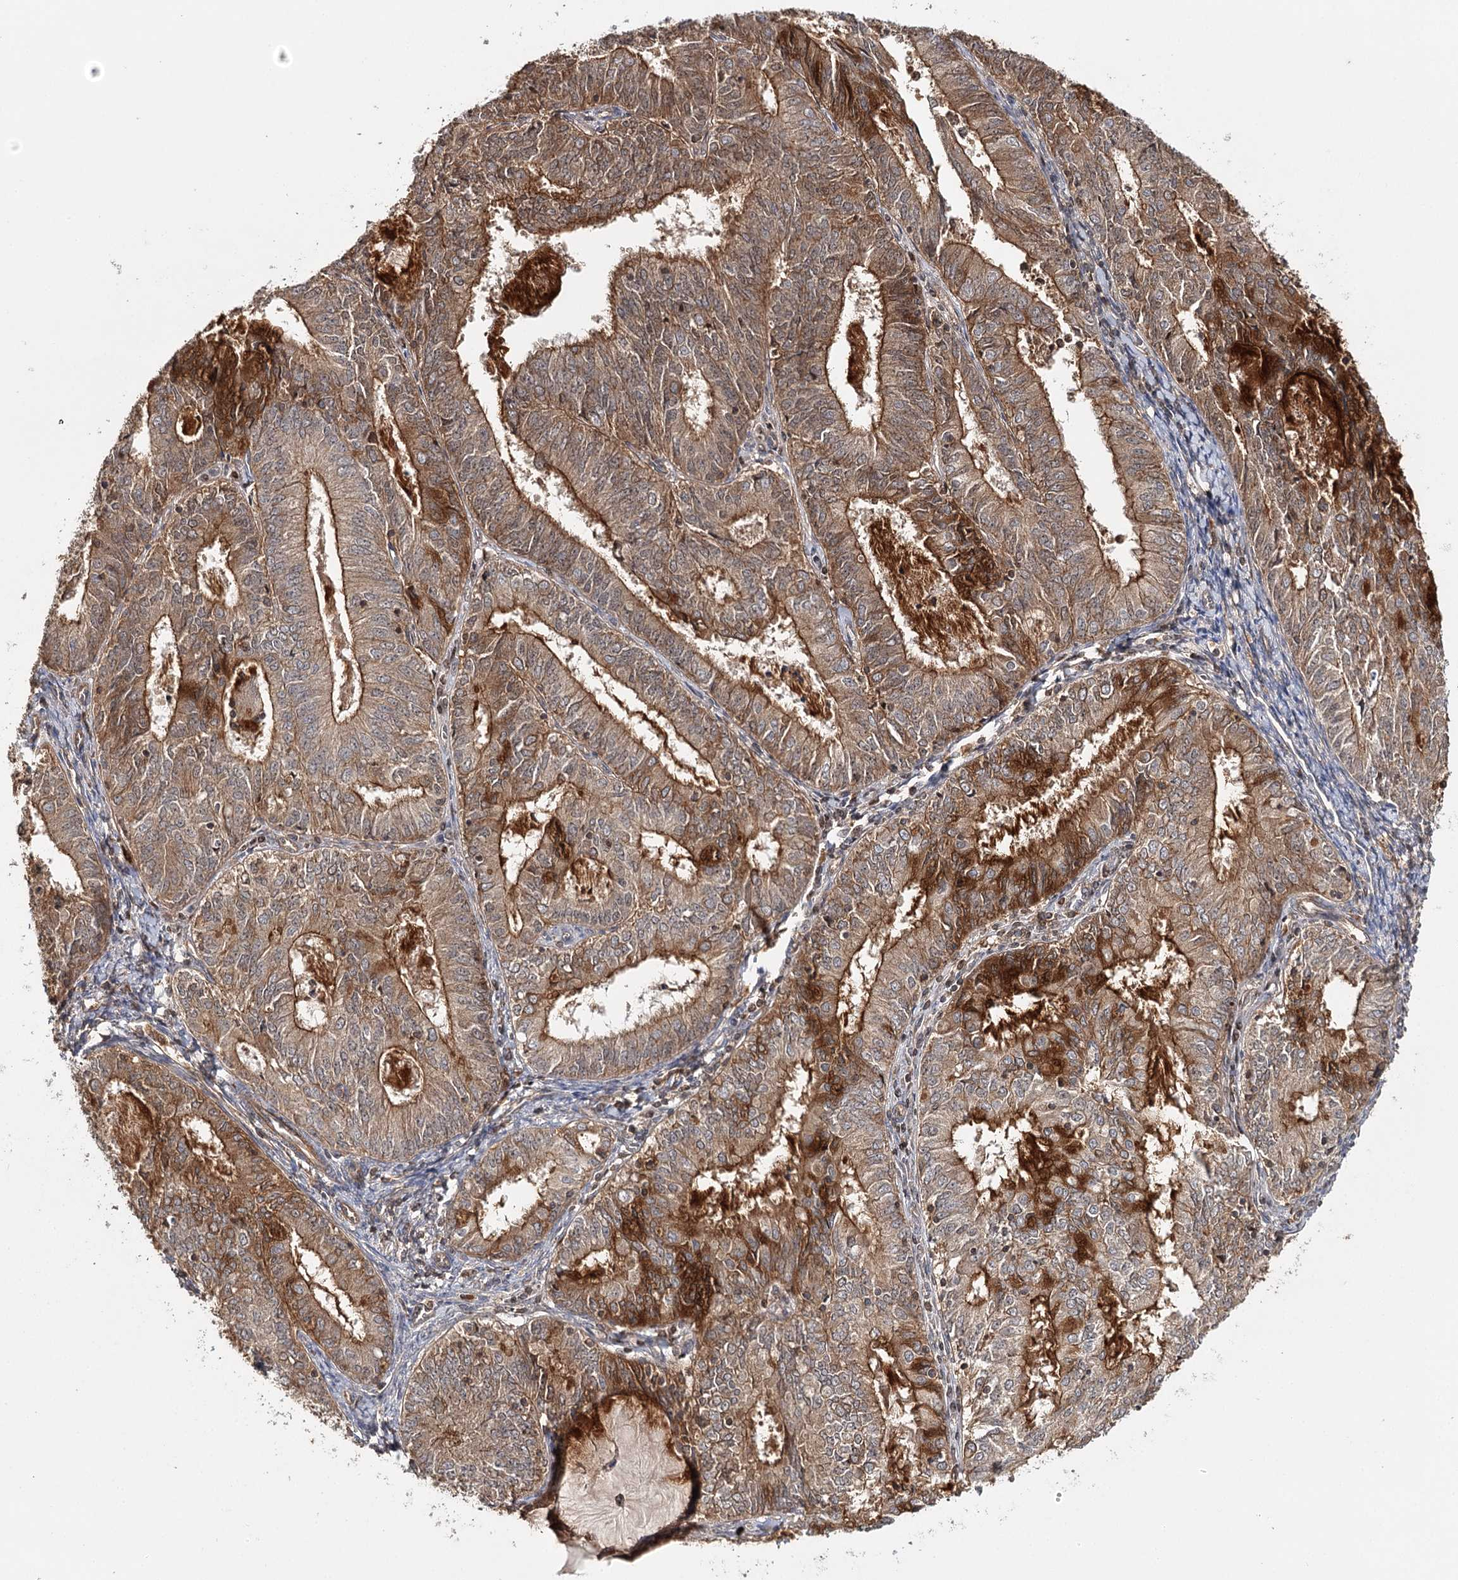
{"staining": {"intensity": "moderate", "quantity": ">75%", "location": "cytoplasmic/membranous"}, "tissue": "endometrial cancer", "cell_type": "Tumor cells", "image_type": "cancer", "snomed": [{"axis": "morphology", "description": "Adenocarcinoma, NOS"}, {"axis": "topography", "description": "Endometrium"}], "caption": "This photomicrograph demonstrates IHC staining of endometrial cancer, with medium moderate cytoplasmic/membranous expression in about >75% of tumor cells.", "gene": "BCR", "patient": {"sex": "female", "age": 57}}